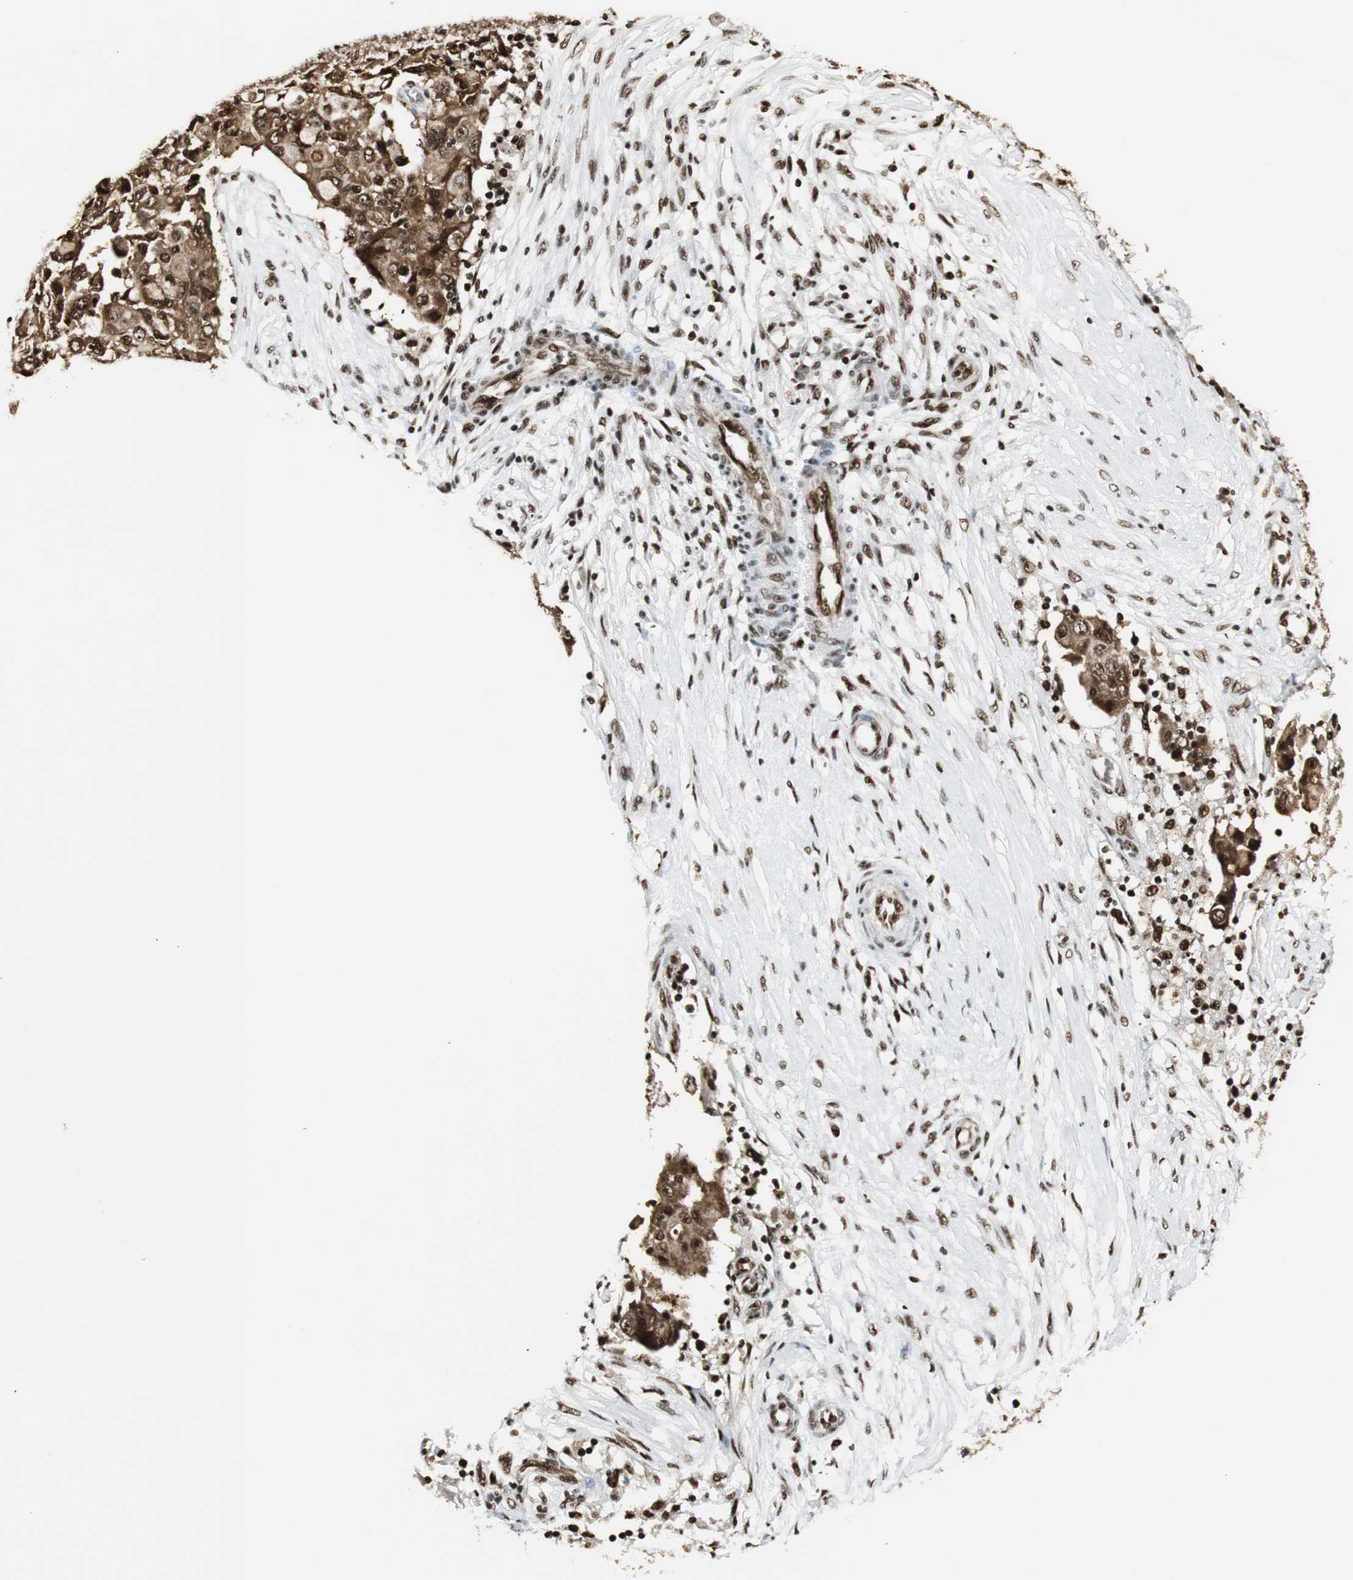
{"staining": {"intensity": "strong", "quantity": ">75%", "location": "cytoplasmic/membranous,nuclear"}, "tissue": "ovarian cancer", "cell_type": "Tumor cells", "image_type": "cancer", "snomed": [{"axis": "morphology", "description": "Carcinoma, endometroid"}, {"axis": "topography", "description": "Ovary"}], "caption": "The immunohistochemical stain labels strong cytoplasmic/membranous and nuclear positivity in tumor cells of ovarian cancer tissue.", "gene": "PARN", "patient": {"sex": "female", "age": 42}}